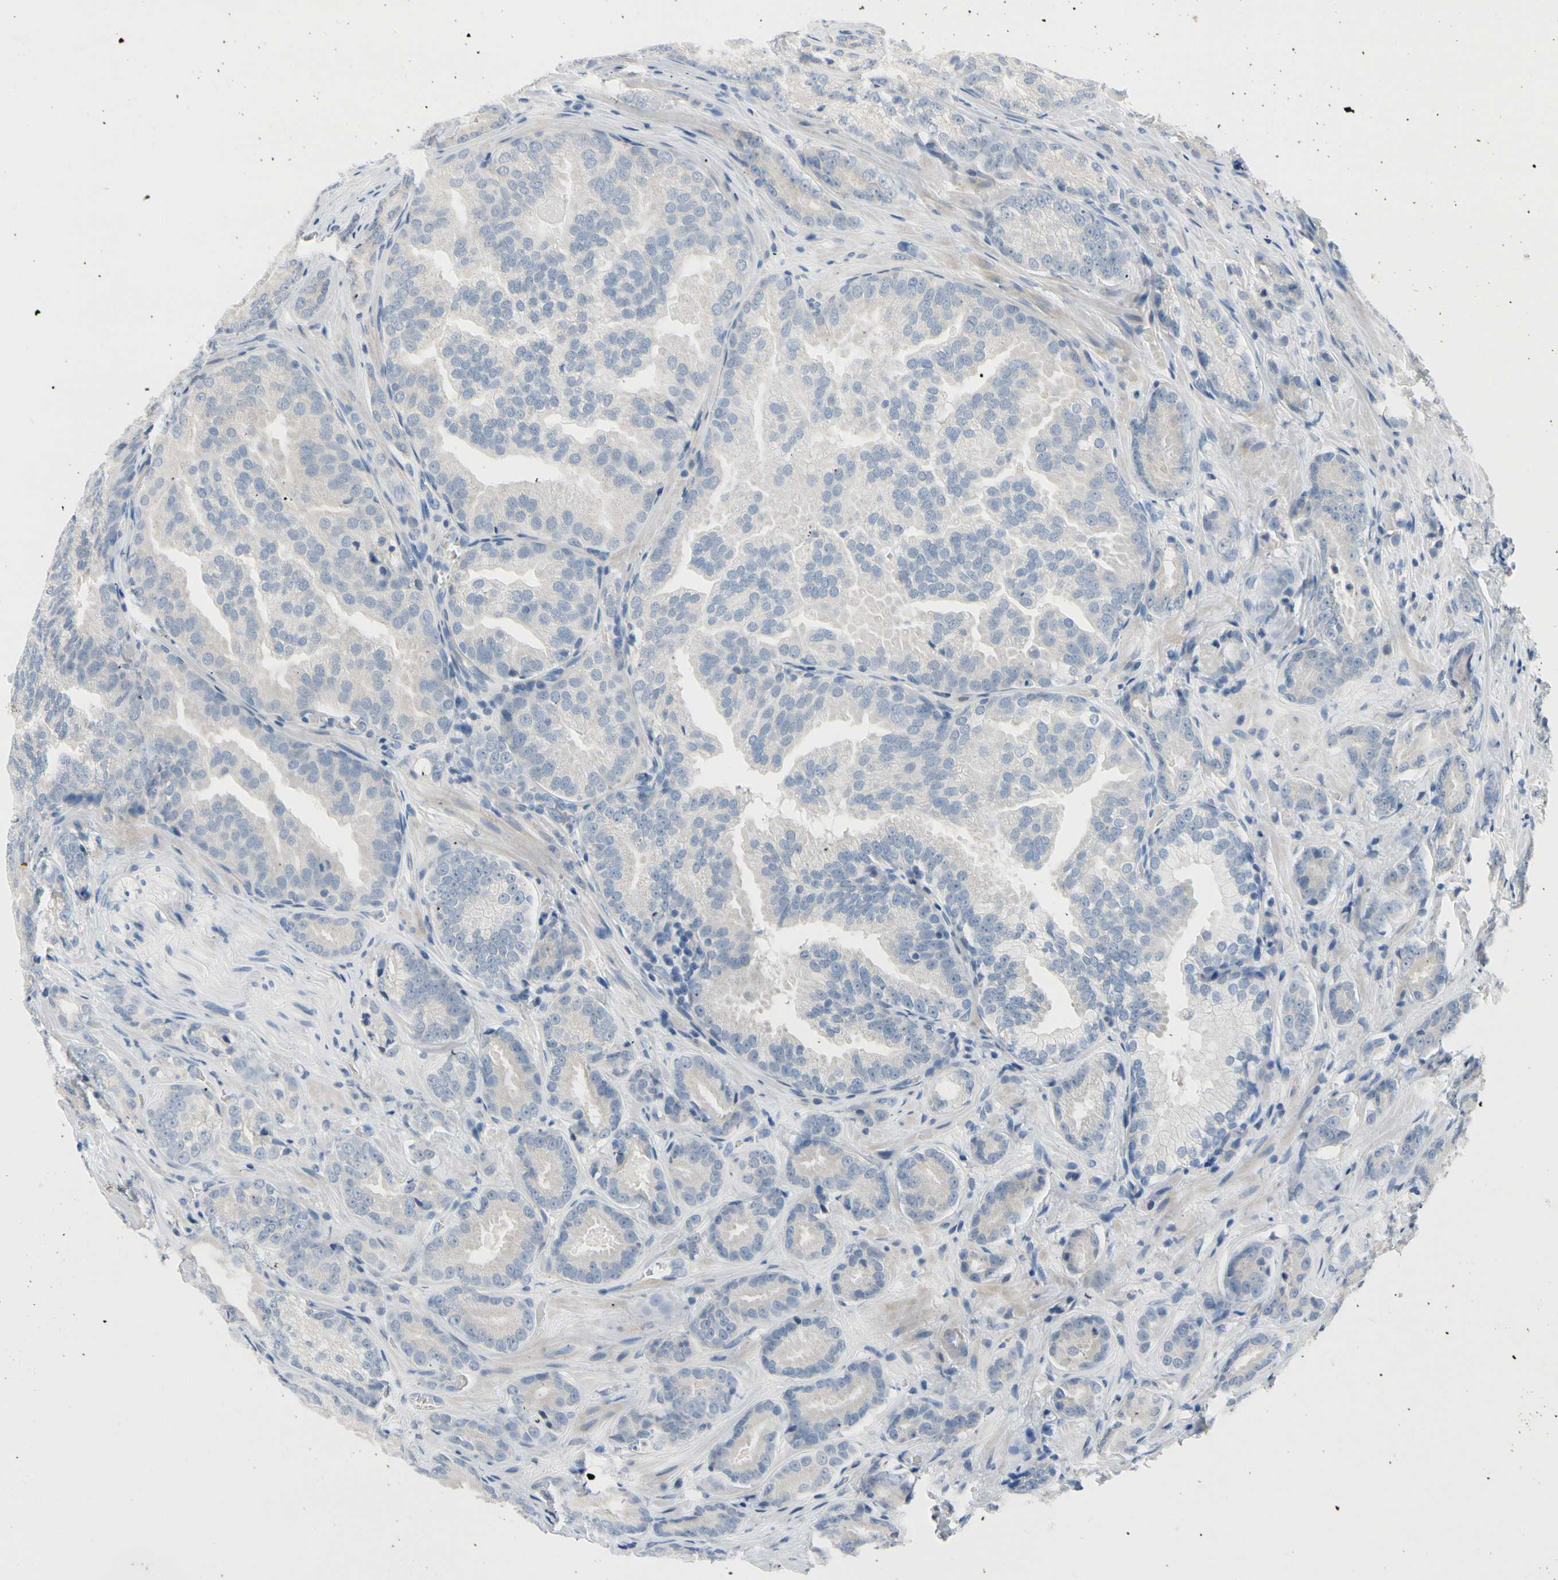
{"staining": {"intensity": "negative", "quantity": "none", "location": "none"}, "tissue": "prostate cancer", "cell_type": "Tumor cells", "image_type": "cancer", "snomed": [{"axis": "morphology", "description": "Adenocarcinoma, High grade"}, {"axis": "topography", "description": "Prostate"}], "caption": "This is a micrograph of immunohistochemistry (IHC) staining of prostate adenocarcinoma (high-grade), which shows no expression in tumor cells.", "gene": "FCER2", "patient": {"sex": "male", "age": 64}}